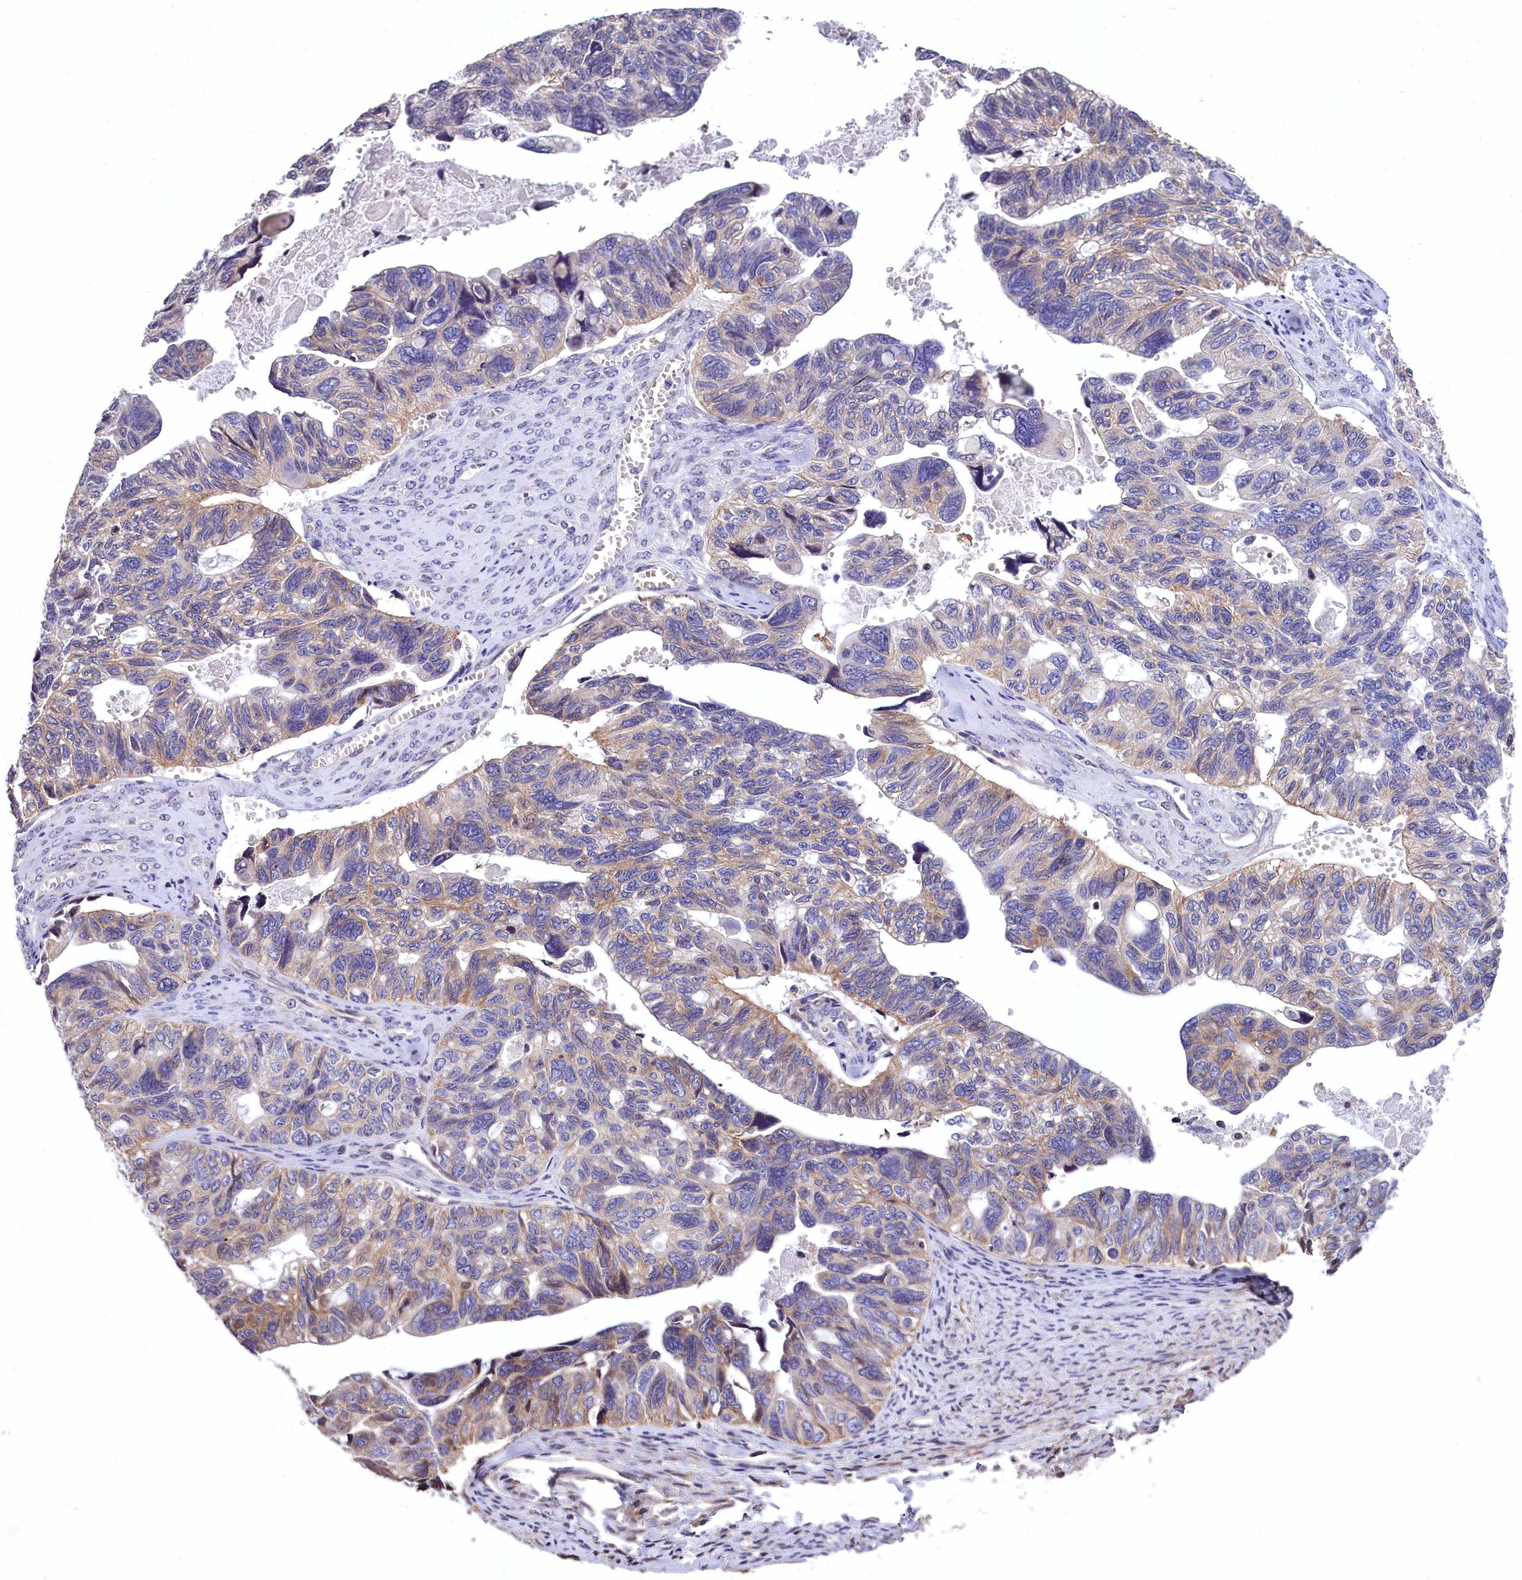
{"staining": {"intensity": "moderate", "quantity": "25%-75%", "location": "cytoplasmic/membranous"}, "tissue": "ovarian cancer", "cell_type": "Tumor cells", "image_type": "cancer", "snomed": [{"axis": "morphology", "description": "Cystadenocarcinoma, serous, NOS"}, {"axis": "topography", "description": "Ovary"}], "caption": "The photomicrograph shows immunohistochemical staining of ovarian cancer. There is moderate cytoplasmic/membranous positivity is seen in approximately 25%-75% of tumor cells.", "gene": "ZNF2", "patient": {"sex": "female", "age": 79}}